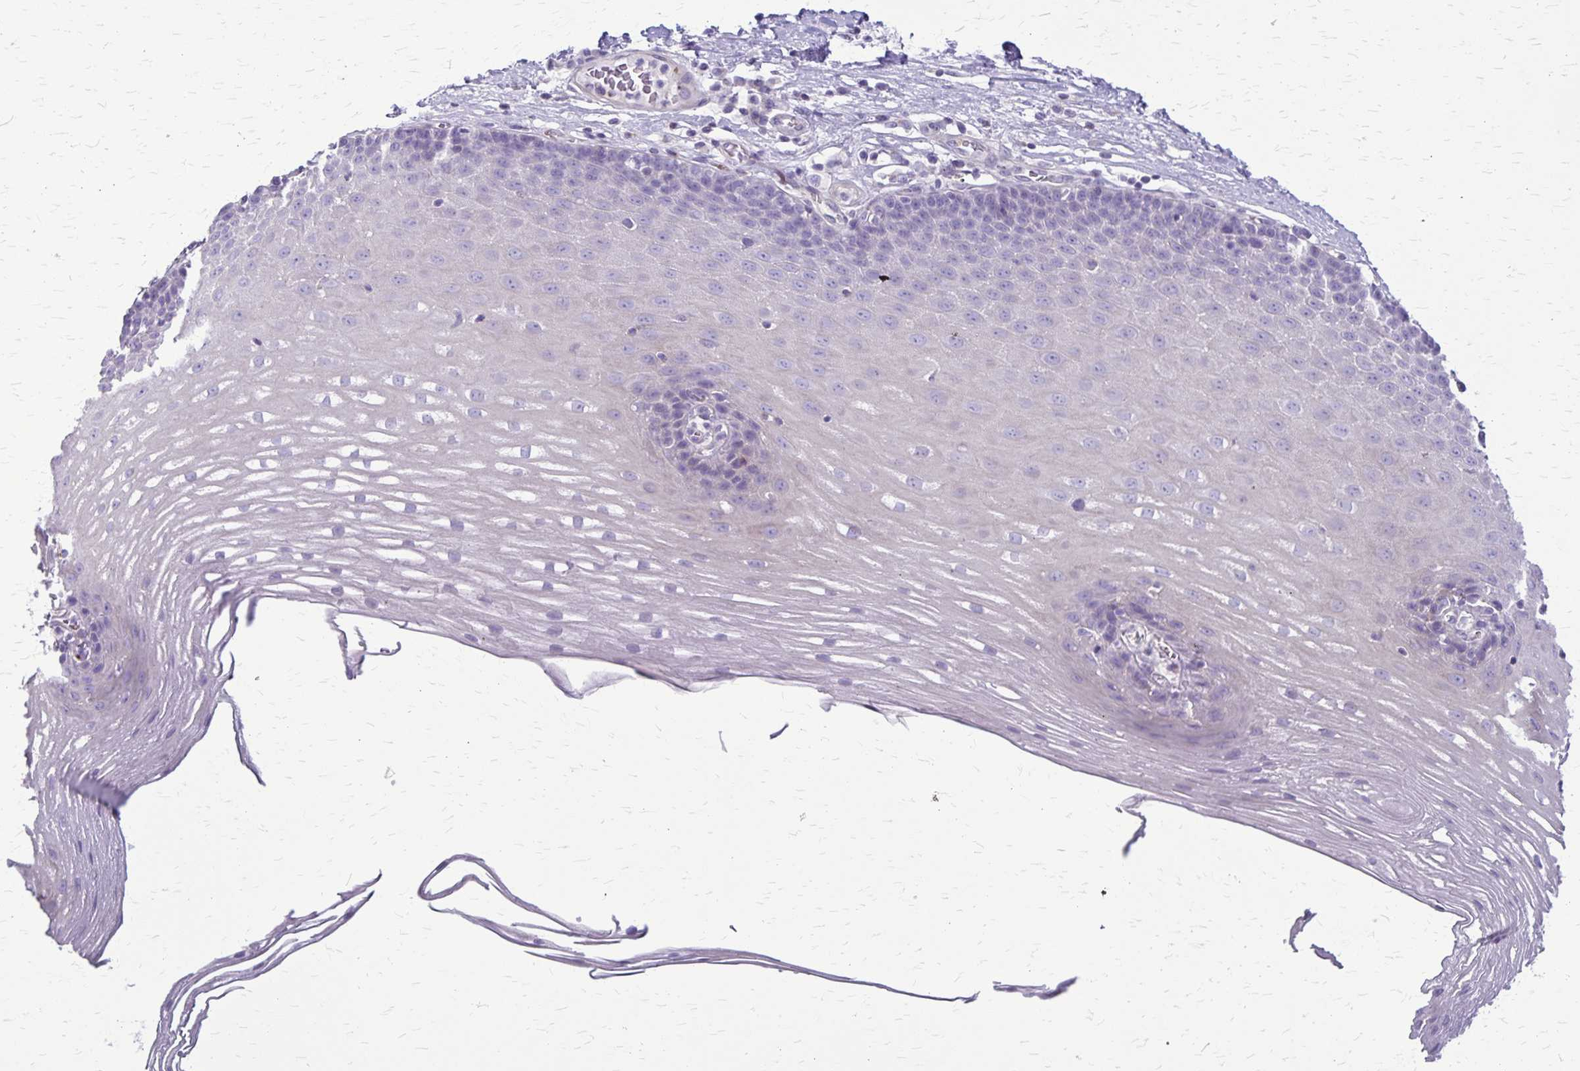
{"staining": {"intensity": "negative", "quantity": "none", "location": "none"}, "tissue": "esophagus", "cell_type": "Squamous epithelial cells", "image_type": "normal", "snomed": [{"axis": "morphology", "description": "Normal tissue, NOS"}, {"axis": "topography", "description": "Esophagus"}], "caption": "High magnification brightfield microscopy of benign esophagus stained with DAB (brown) and counterstained with hematoxylin (blue): squamous epithelial cells show no significant staining. Nuclei are stained in blue.", "gene": "GP9", "patient": {"sex": "male", "age": 62}}